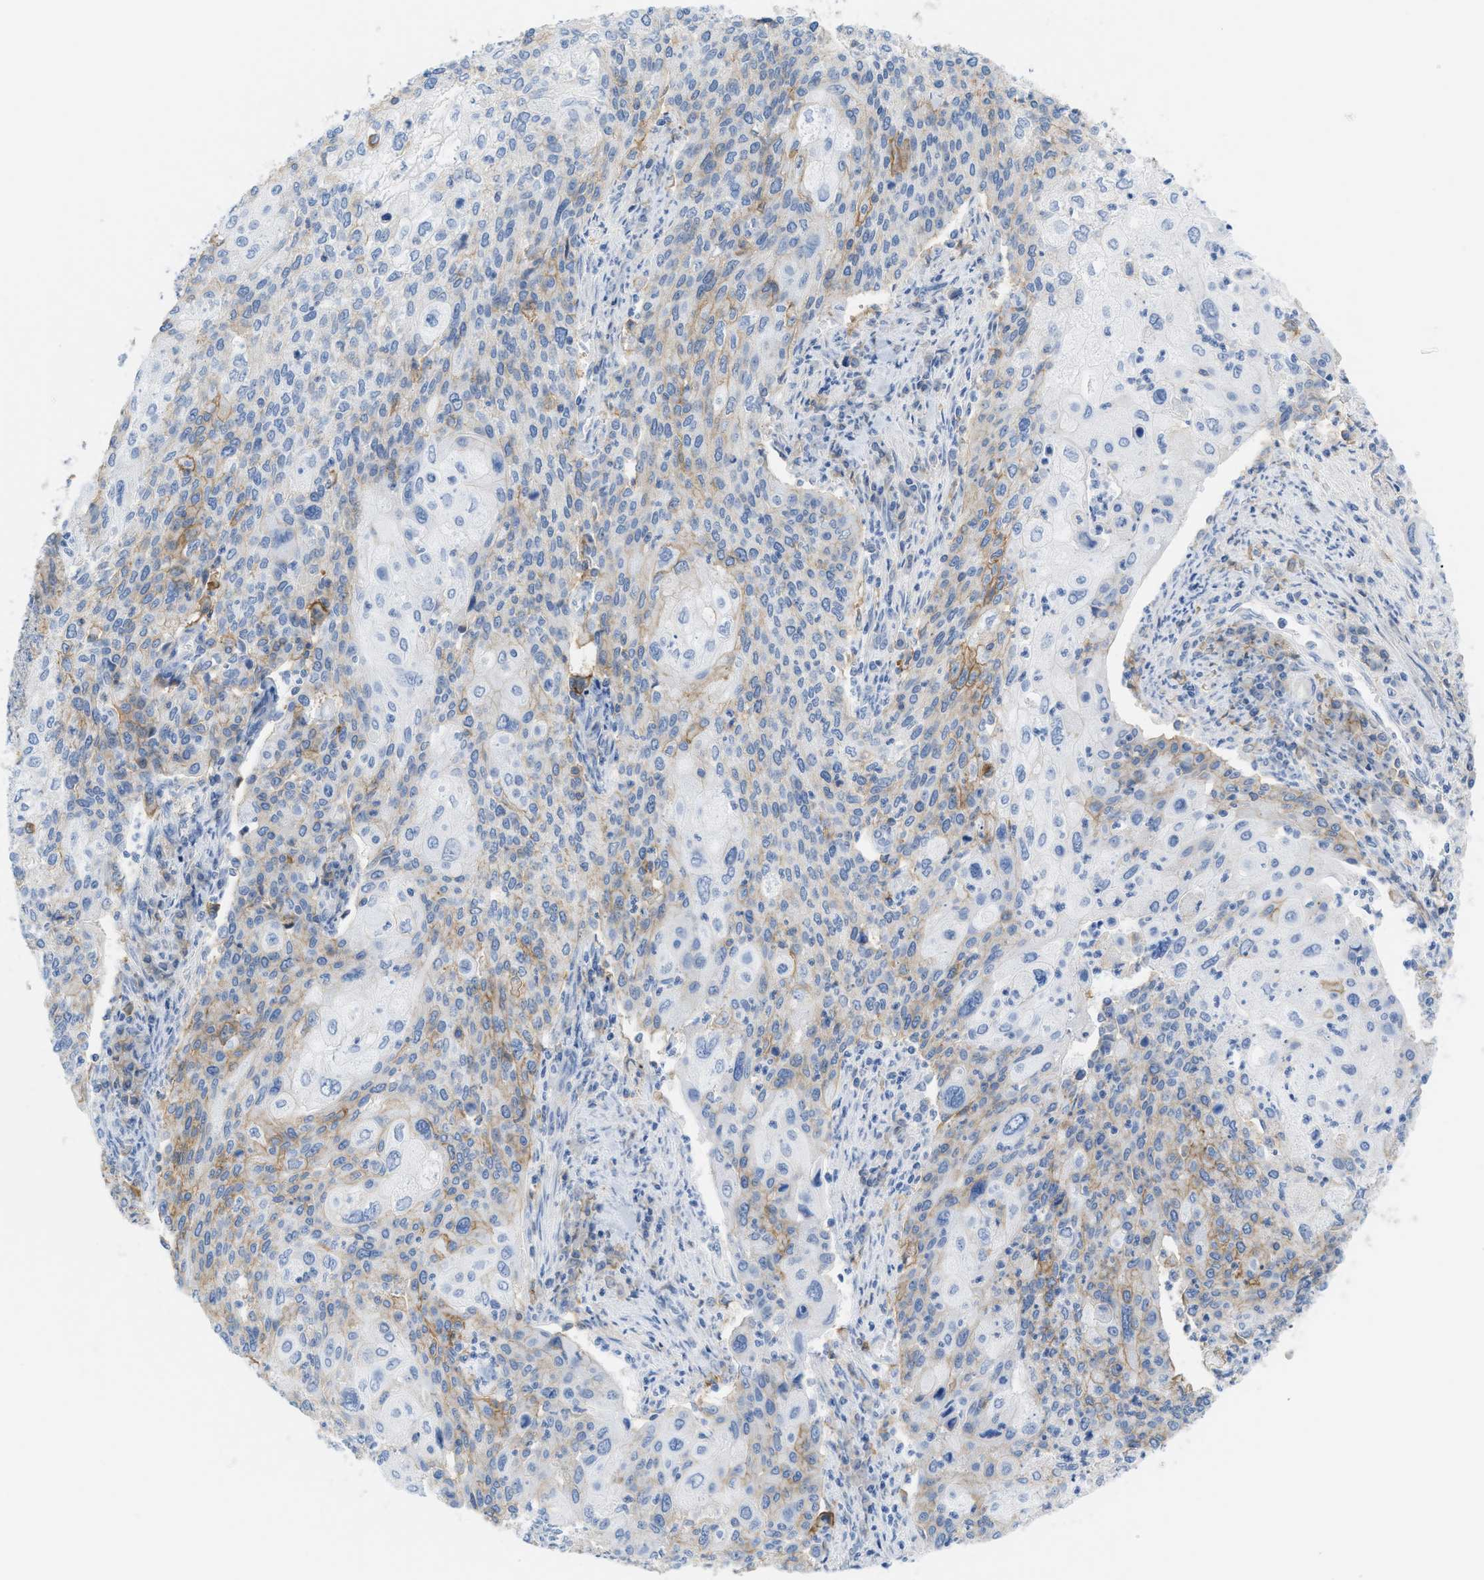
{"staining": {"intensity": "moderate", "quantity": "<25%", "location": "cytoplasmic/membranous"}, "tissue": "cervical cancer", "cell_type": "Tumor cells", "image_type": "cancer", "snomed": [{"axis": "morphology", "description": "Squamous cell carcinoma, NOS"}, {"axis": "topography", "description": "Cervix"}], "caption": "Approximately <25% of tumor cells in cervical squamous cell carcinoma reveal moderate cytoplasmic/membranous protein staining as visualized by brown immunohistochemical staining.", "gene": "SLC3A2", "patient": {"sex": "female", "age": 40}}